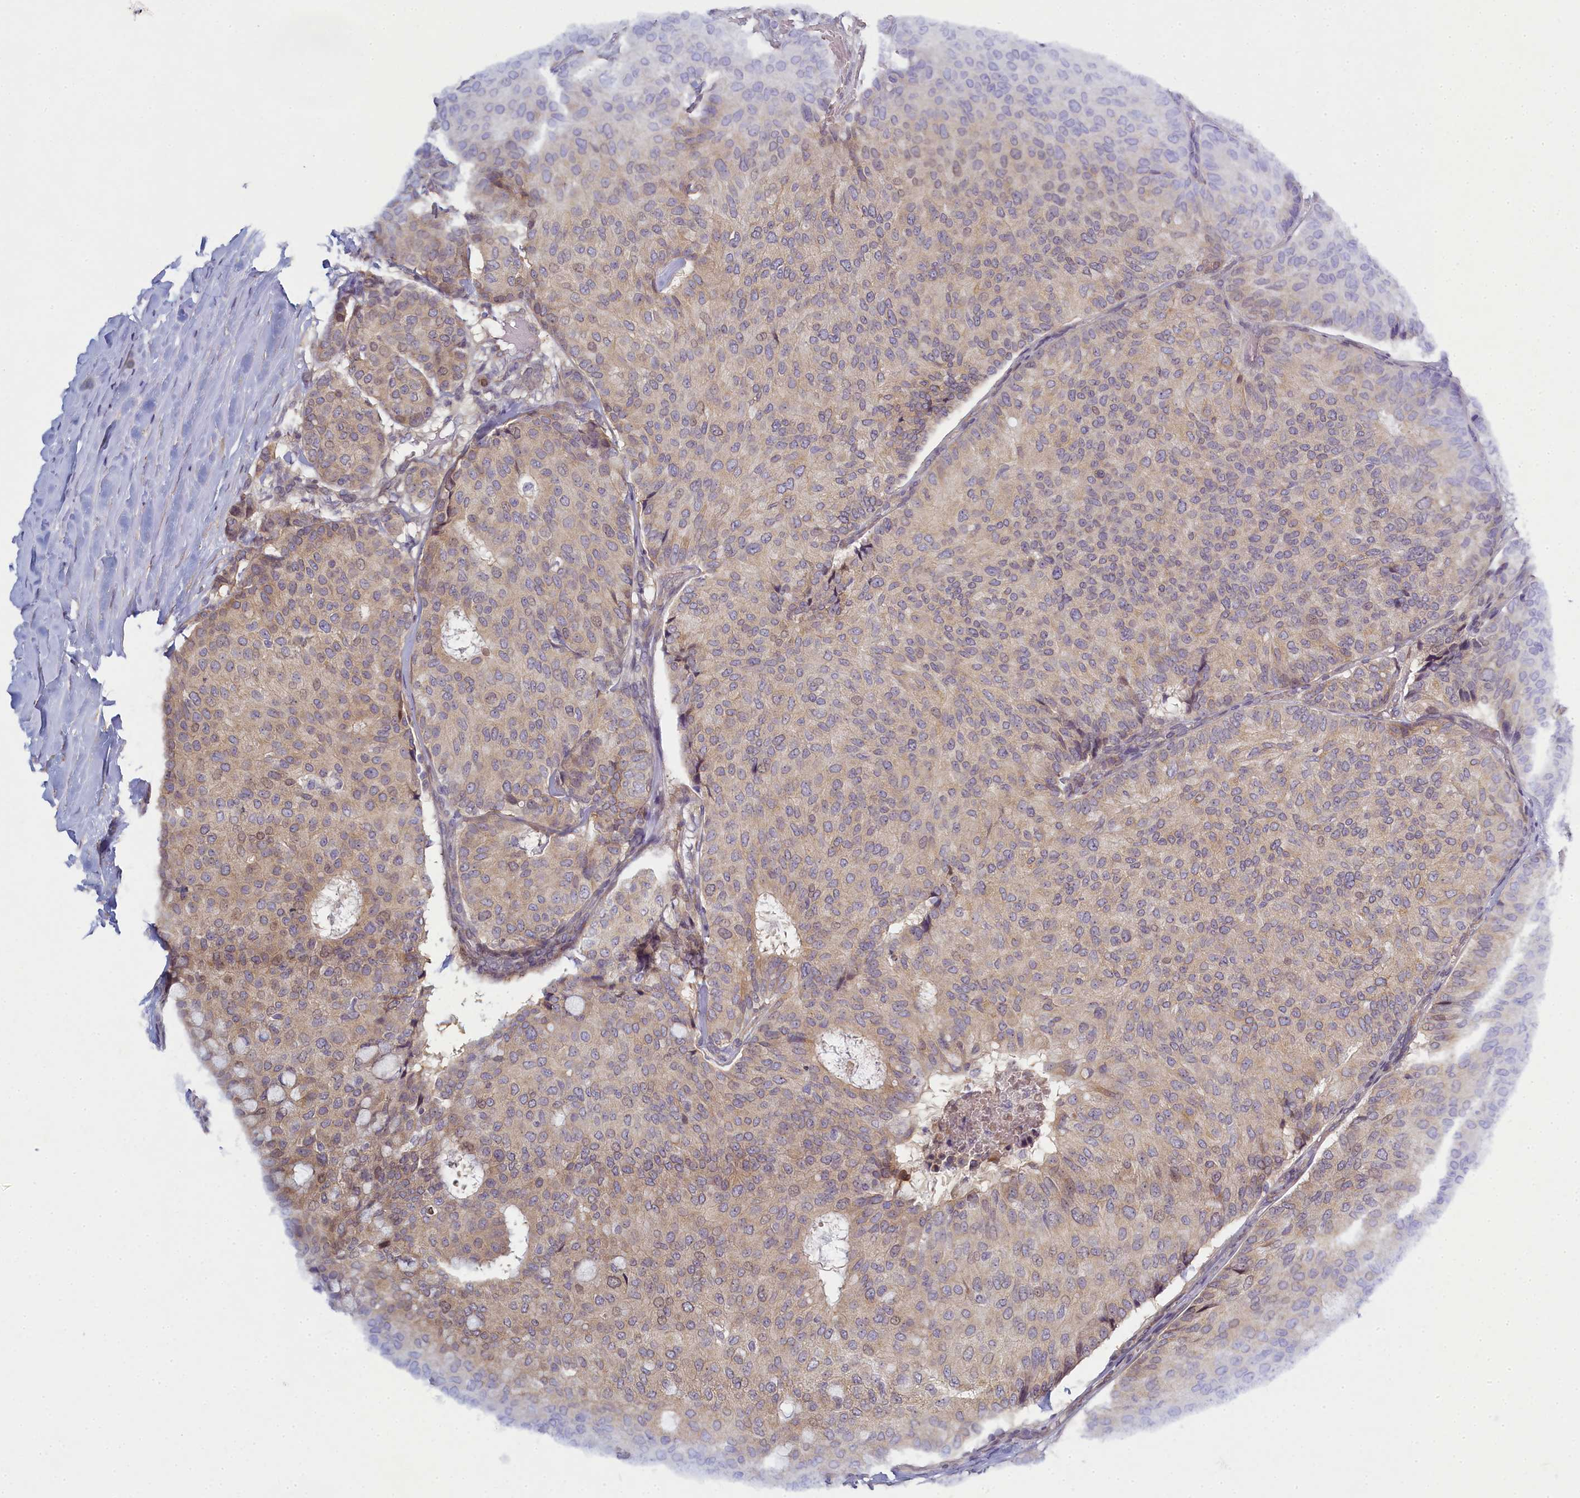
{"staining": {"intensity": "weak", "quantity": ">75%", "location": "cytoplasmic/membranous"}, "tissue": "breast cancer", "cell_type": "Tumor cells", "image_type": "cancer", "snomed": [{"axis": "morphology", "description": "Duct carcinoma"}, {"axis": "topography", "description": "Breast"}], "caption": "Immunohistochemical staining of breast cancer (intraductal carcinoma) shows low levels of weak cytoplasmic/membranous protein expression in approximately >75% of tumor cells.", "gene": "DIXDC1", "patient": {"sex": "female", "age": 75}}